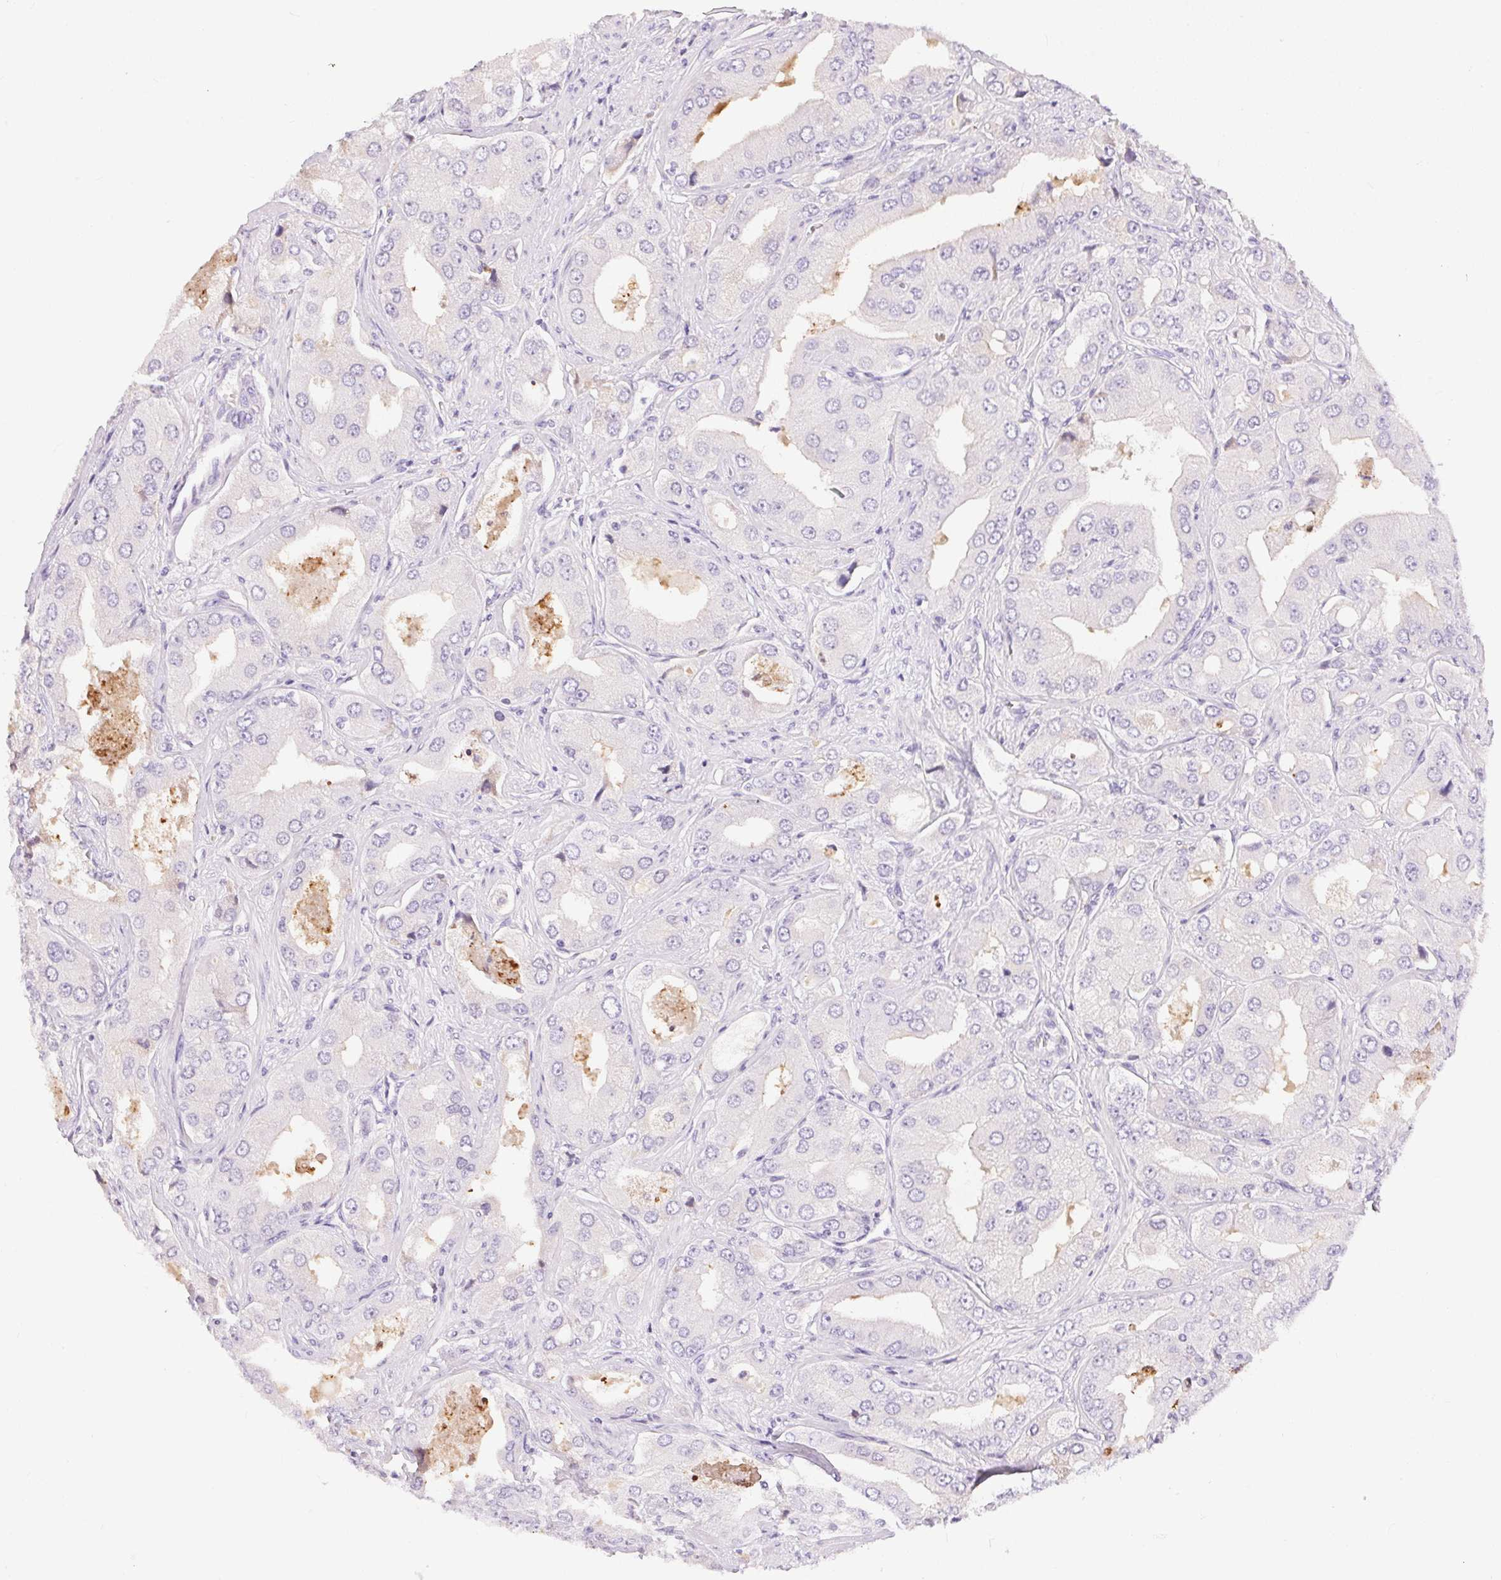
{"staining": {"intensity": "negative", "quantity": "none", "location": "none"}, "tissue": "prostate cancer", "cell_type": "Tumor cells", "image_type": "cancer", "snomed": [{"axis": "morphology", "description": "Adenocarcinoma, Low grade"}, {"axis": "topography", "description": "Prostate"}], "caption": "Tumor cells are negative for brown protein staining in prostate cancer.", "gene": "PNLIPRP3", "patient": {"sex": "male", "age": 60}}